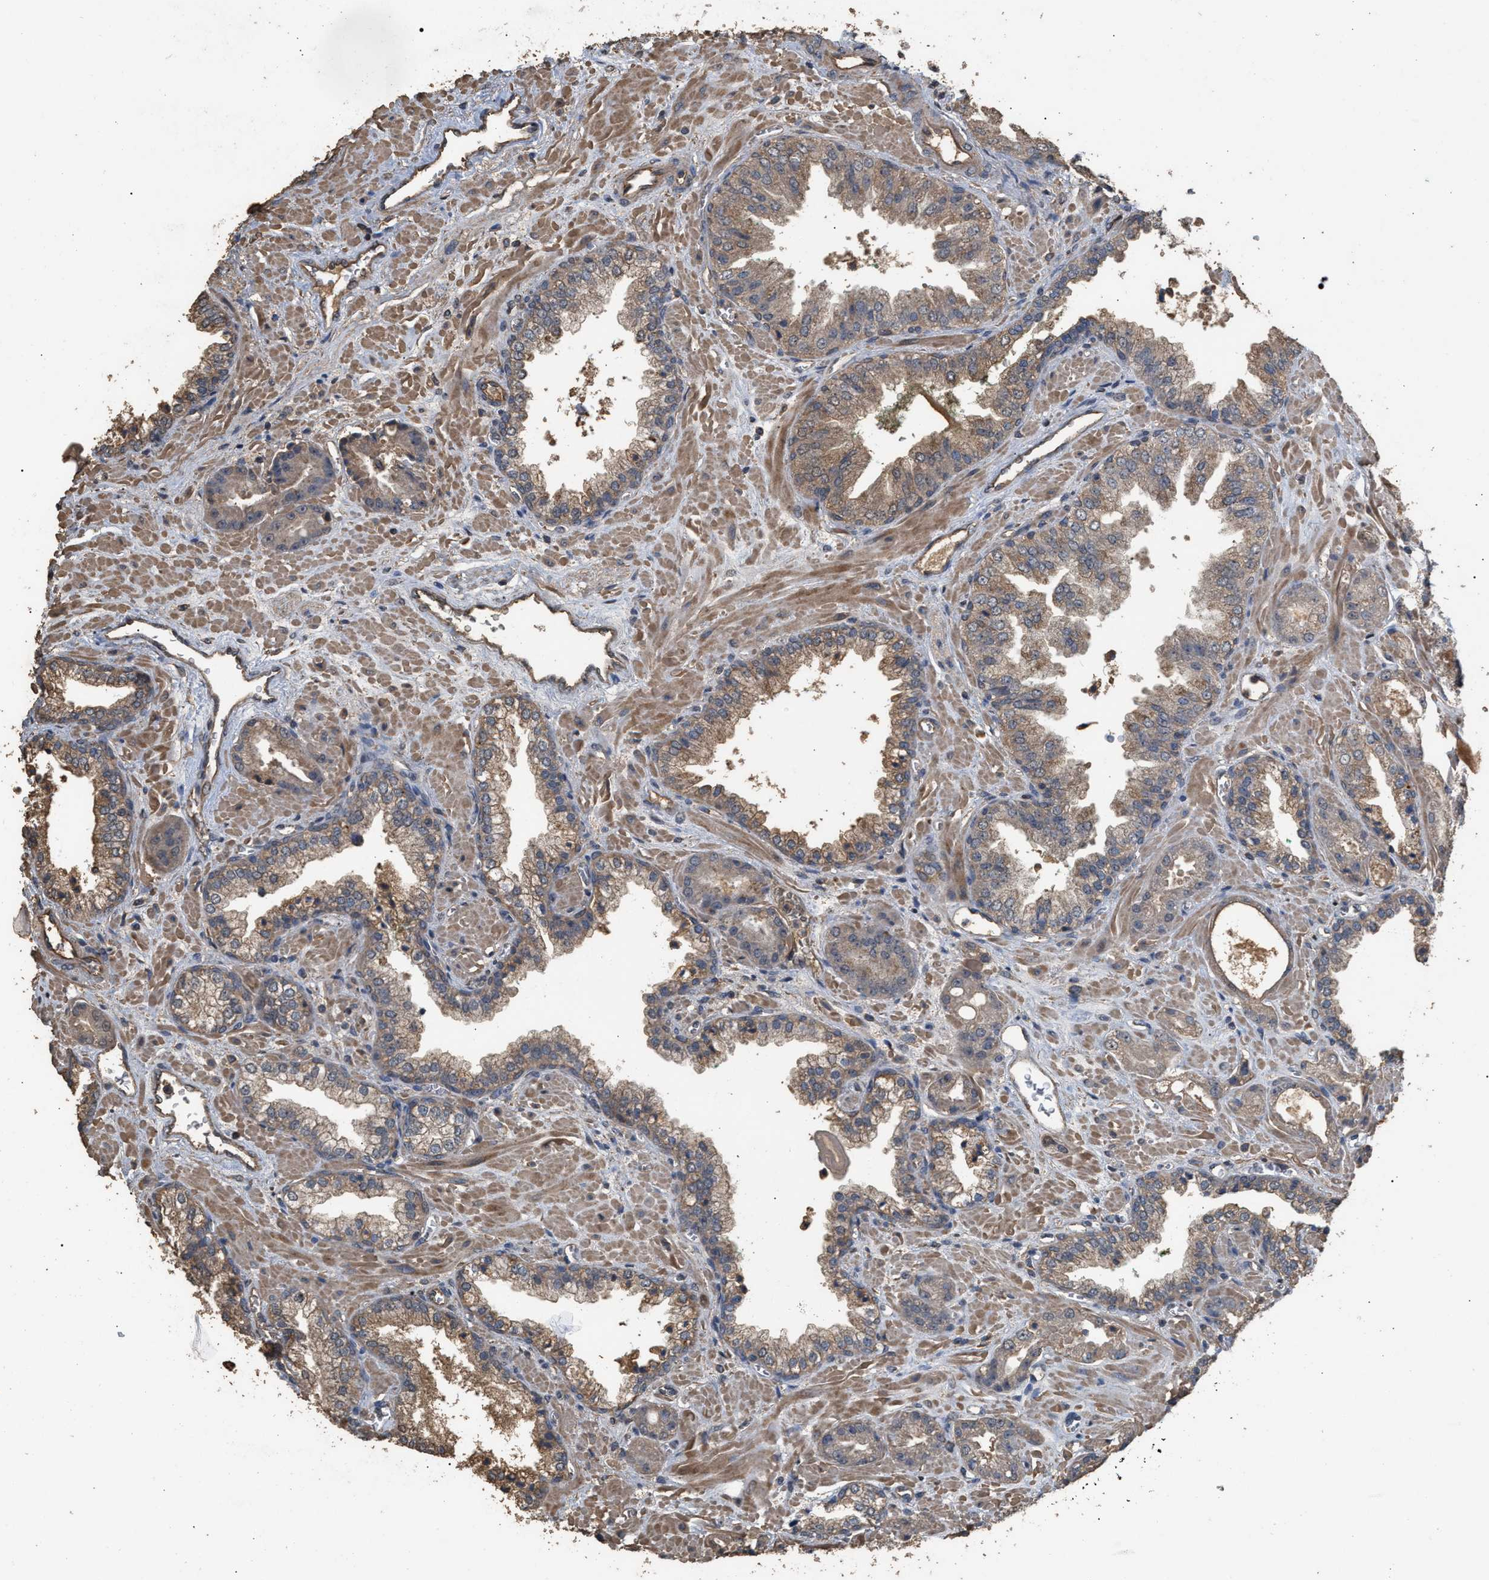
{"staining": {"intensity": "moderate", "quantity": ">75%", "location": "cytoplasmic/membranous"}, "tissue": "prostate cancer", "cell_type": "Tumor cells", "image_type": "cancer", "snomed": [{"axis": "morphology", "description": "Adenocarcinoma, Low grade"}, {"axis": "topography", "description": "Prostate"}], "caption": "High-magnification brightfield microscopy of prostate cancer (low-grade adenocarcinoma) stained with DAB (brown) and counterstained with hematoxylin (blue). tumor cells exhibit moderate cytoplasmic/membranous positivity is appreciated in approximately>75% of cells. (DAB = brown stain, brightfield microscopy at high magnification).", "gene": "HTRA3", "patient": {"sex": "male", "age": 71}}